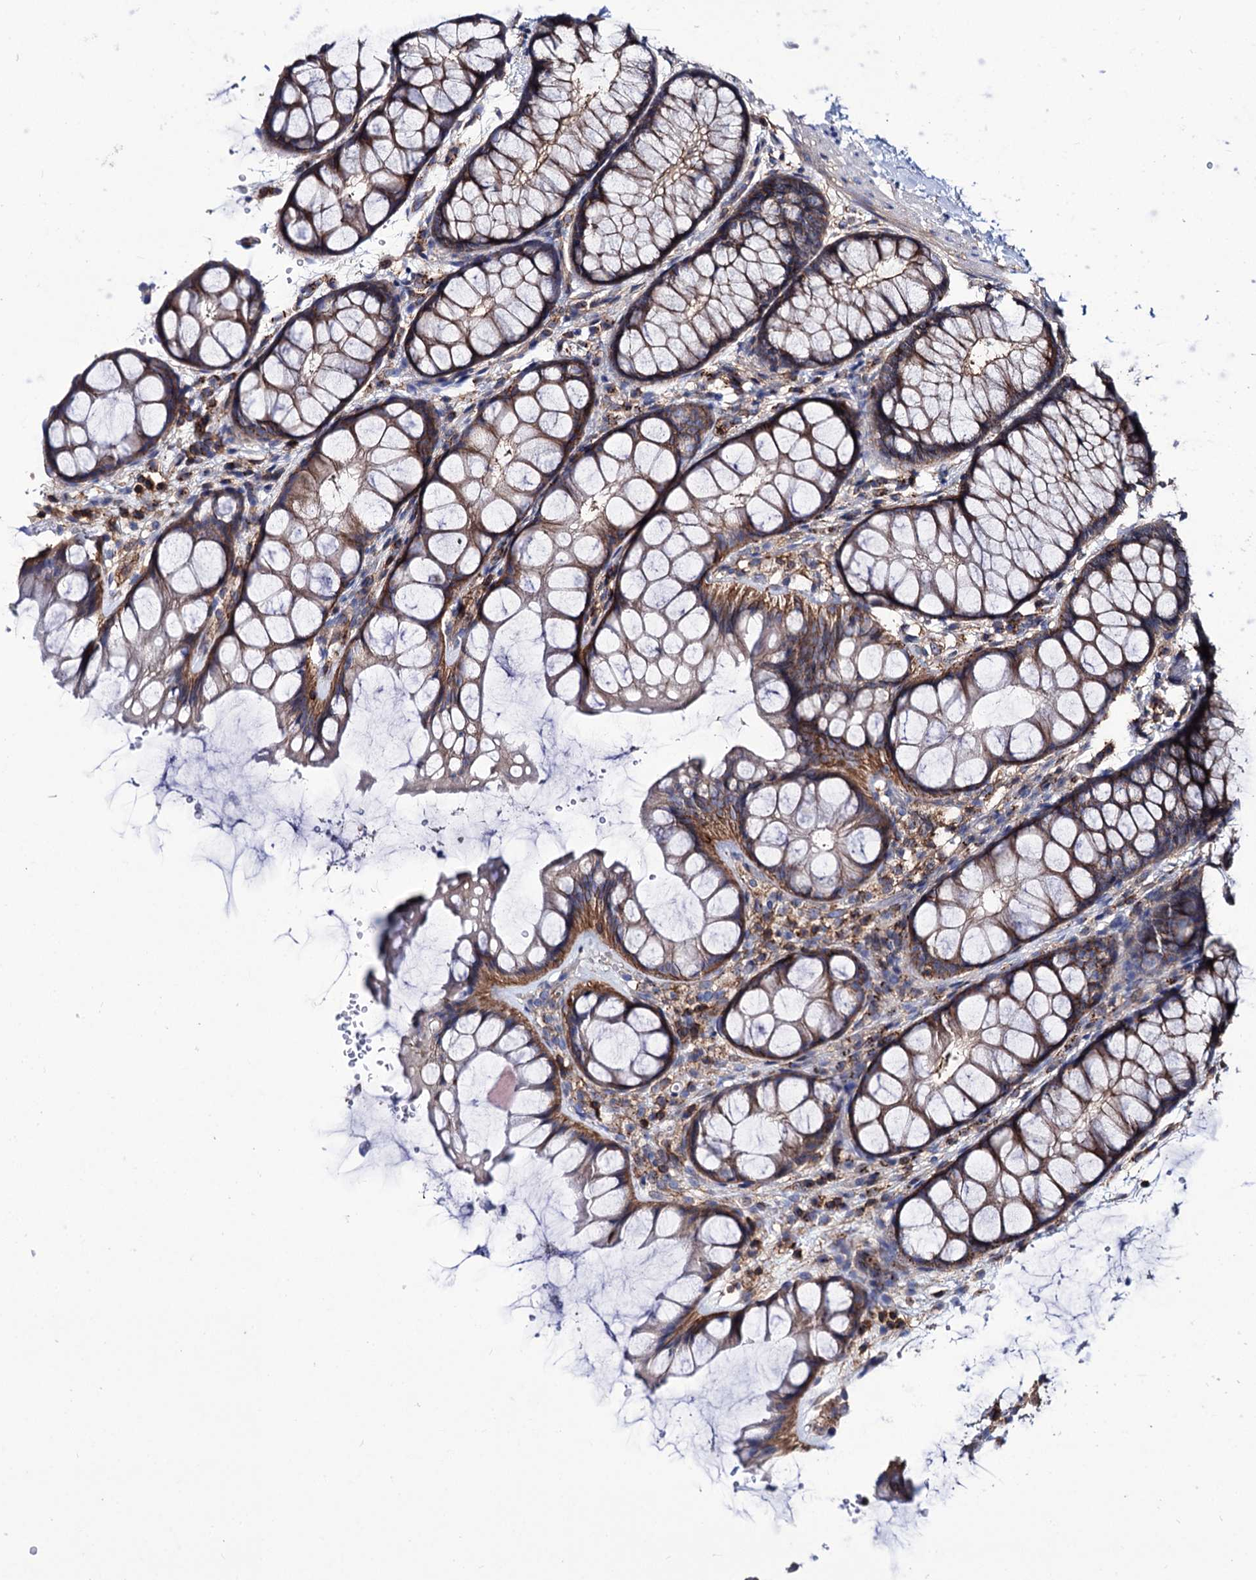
{"staining": {"intensity": "moderate", "quantity": ">75%", "location": "cytoplasmic/membranous"}, "tissue": "colon", "cell_type": "Endothelial cells", "image_type": "normal", "snomed": [{"axis": "morphology", "description": "Normal tissue, NOS"}, {"axis": "topography", "description": "Colon"}], "caption": "Moderate cytoplasmic/membranous positivity is identified in about >75% of endothelial cells in unremarkable colon. (Stains: DAB (3,3'-diaminobenzidine) in brown, nuclei in blue, Microscopy: brightfield microscopy at high magnification).", "gene": "DEF6", "patient": {"sex": "male", "age": 47}}